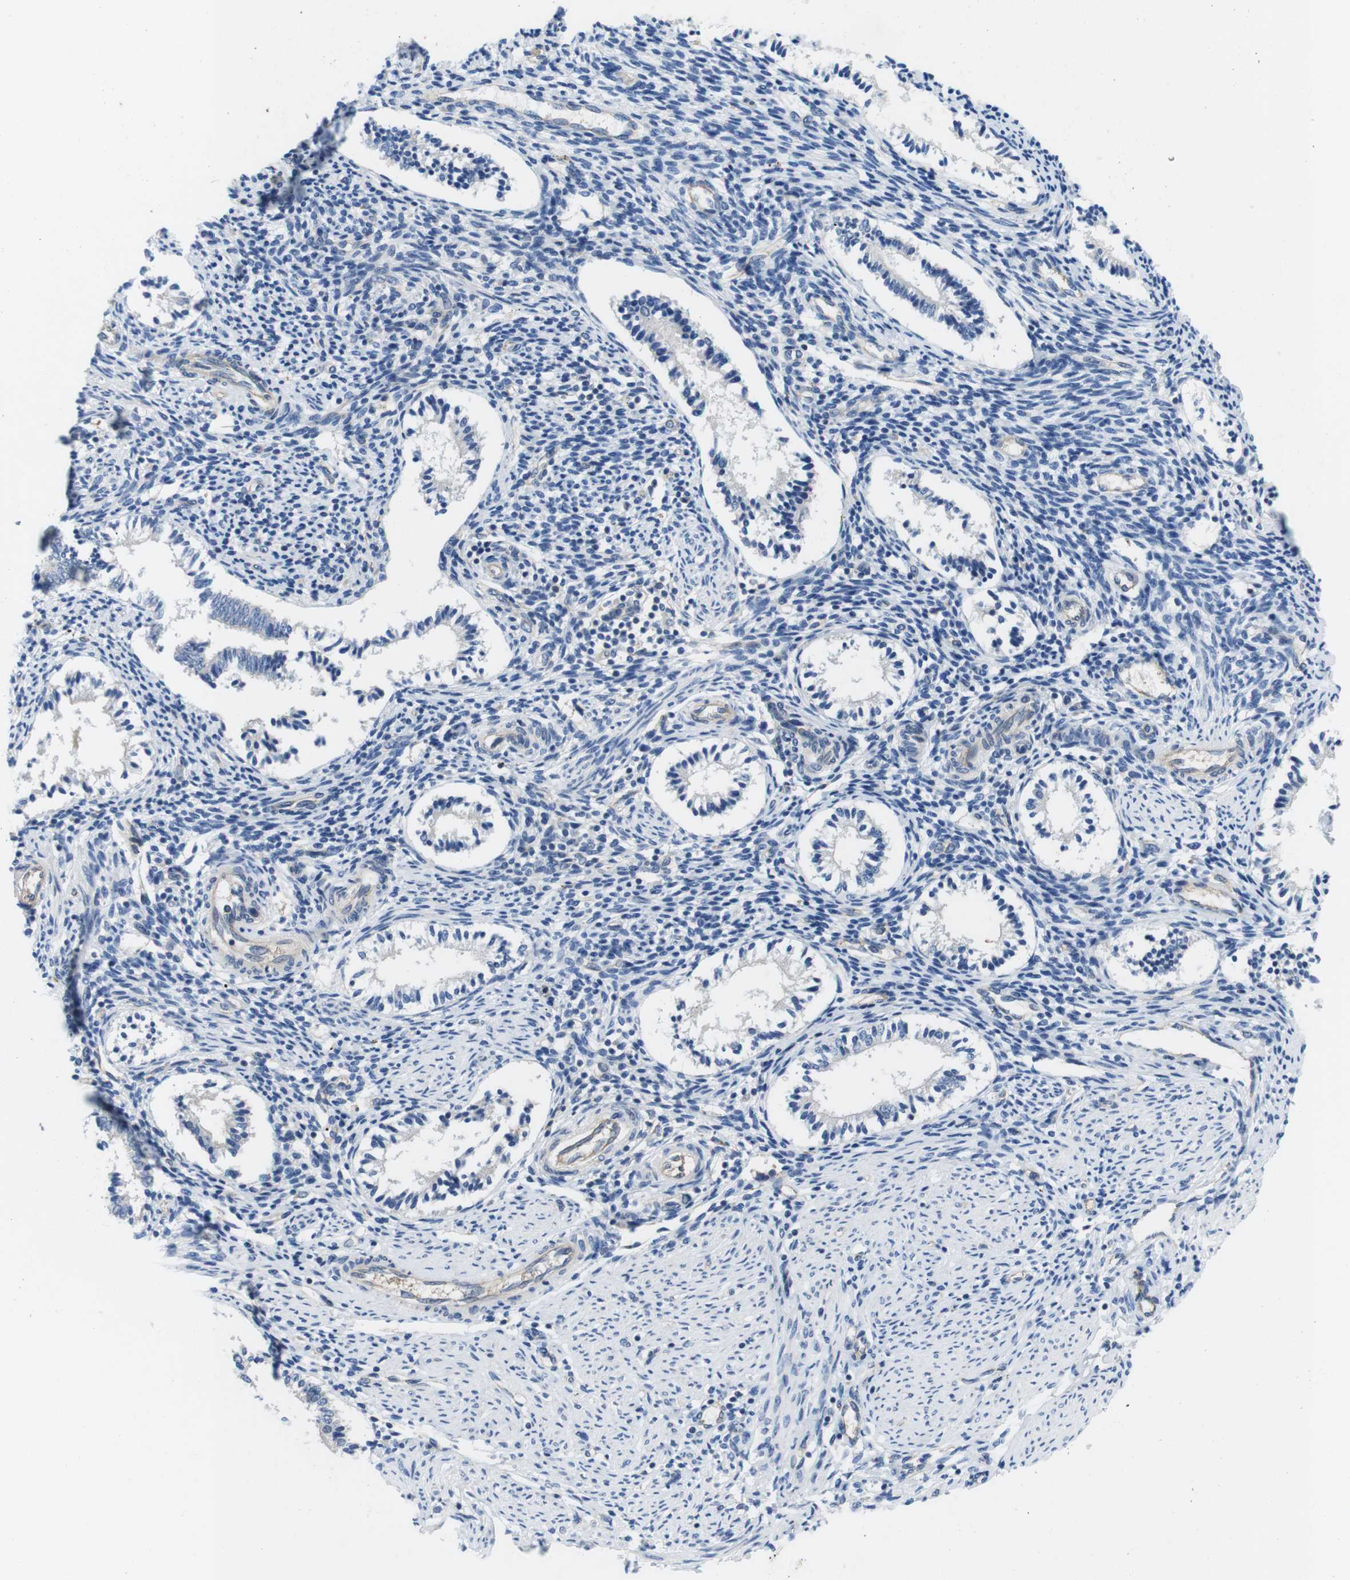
{"staining": {"intensity": "negative", "quantity": "none", "location": "none"}, "tissue": "endometrium", "cell_type": "Cells in endometrial stroma", "image_type": "normal", "snomed": [{"axis": "morphology", "description": "Normal tissue, NOS"}, {"axis": "topography", "description": "Endometrium"}], "caption": "An IHC photomicrograph of unremarkable endometrium is shown. There is no staining in cells in endometrial stroma of endometrium.", "gene": "DCLK1", "patient": {"sex": "female", "age": 42}}